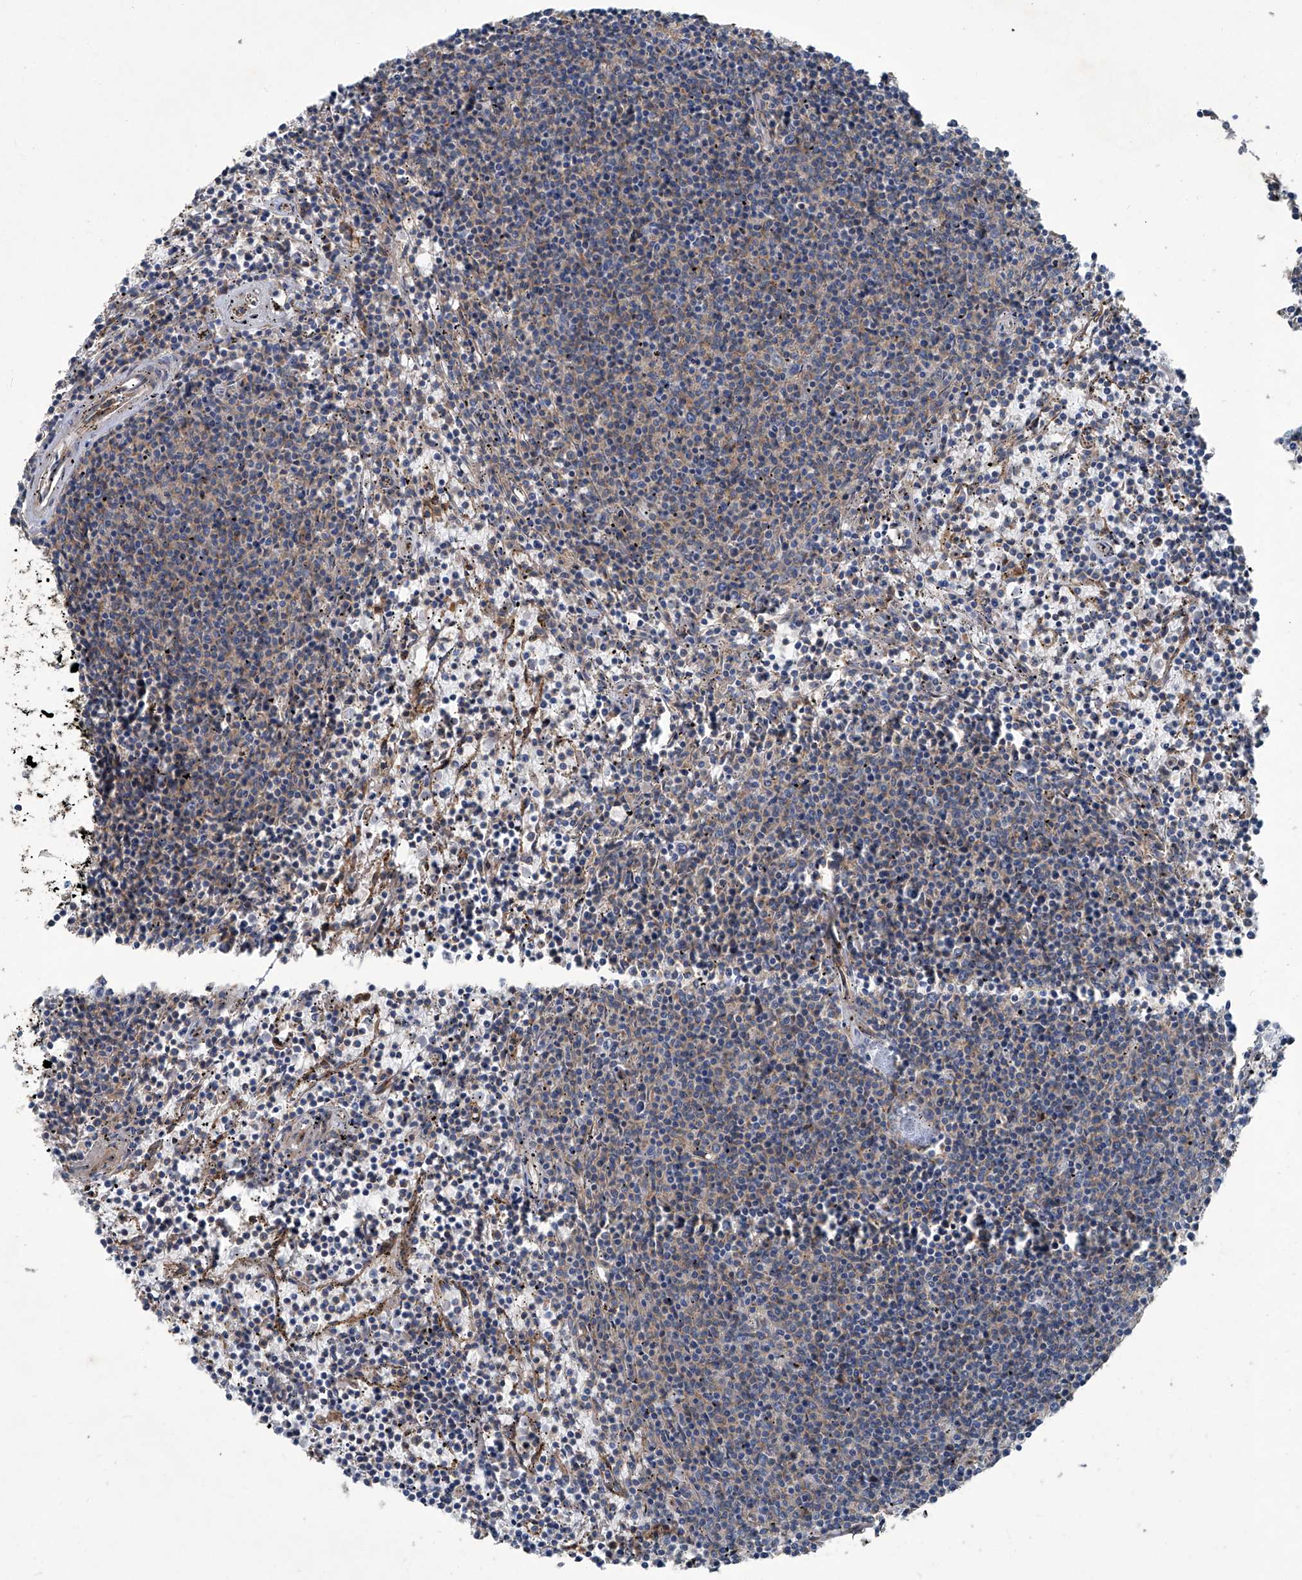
{"staining": {"intensity": "weak", "quantity": "<25%", "location": "cytoplasmic/membranous"}, "tissue": "lymphoma", "cell_type": "Tumor cells", "image_type": "cancer", "snomed": [{"axis": "morphology", "description": "Malignant lymphoma, non-Hodgkin's type, Low grade"}, {"axis": "topography", "description": "Spleen"}], "caption": "Immunohistochemistry (IHC) of human lymphoma displays no expression in tumor cells.", "gene": "PIGH", "patient": {"sex": "female", "age": 50}}